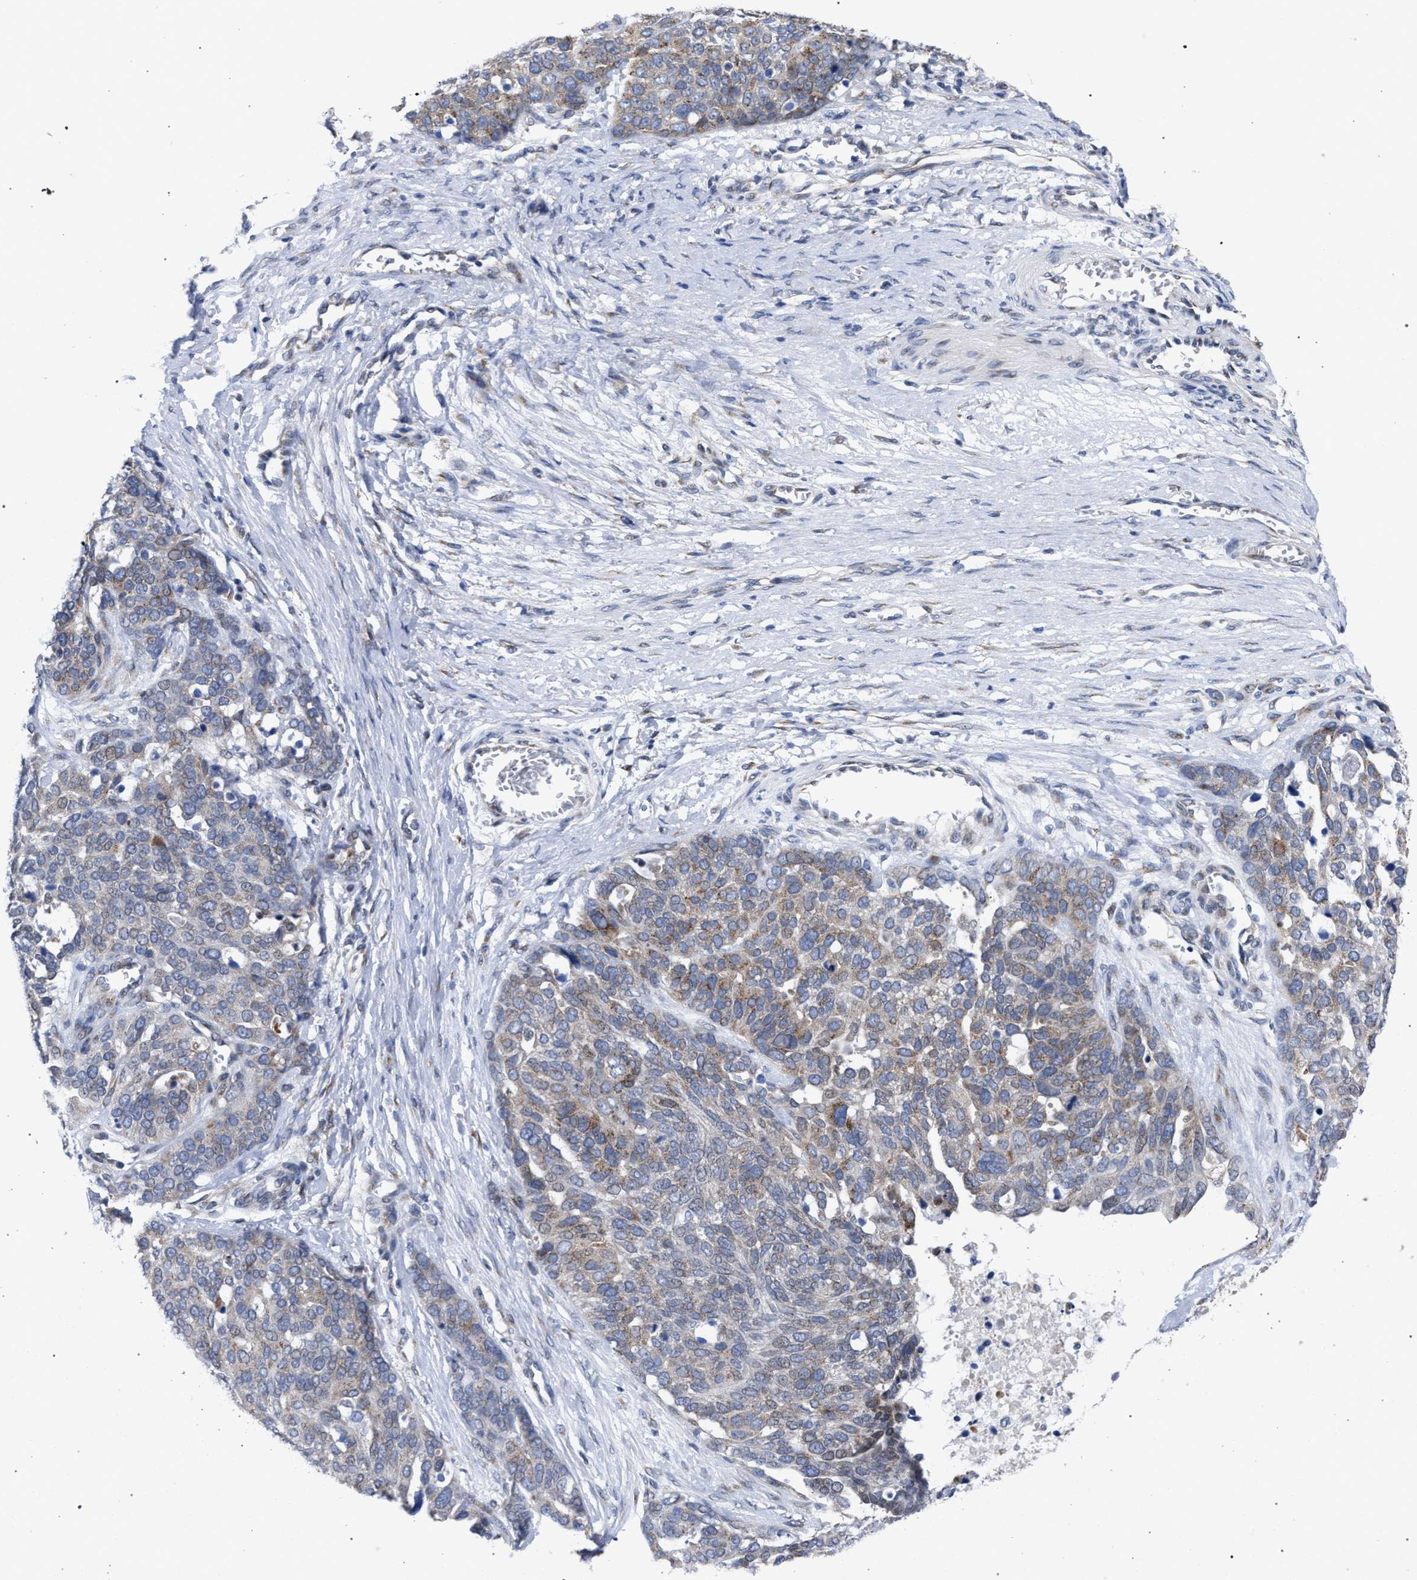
{"staining": {"intensity": "weak", "quantity": "25%-75%", "location": "cytoplasmic/membranous"}, "tissue": "ovarian cancer", "cell_type": "Tumor cells", "image_type": "cancer", "snomed": [{"axis": "morphology", "description": "Cystadenocarcinoma, serous, NOS"}, {"axis": "topography", "description": "Ovary"}], "caption": "Protein staining of serous cystadenocarcinoma (ovarian) tissue shows weak cytoplasmic/membranous staining in about 25%-75% of tumor cells.", "gene": "GOLGA2", "patient": {"sex": "female", "age": 44}}